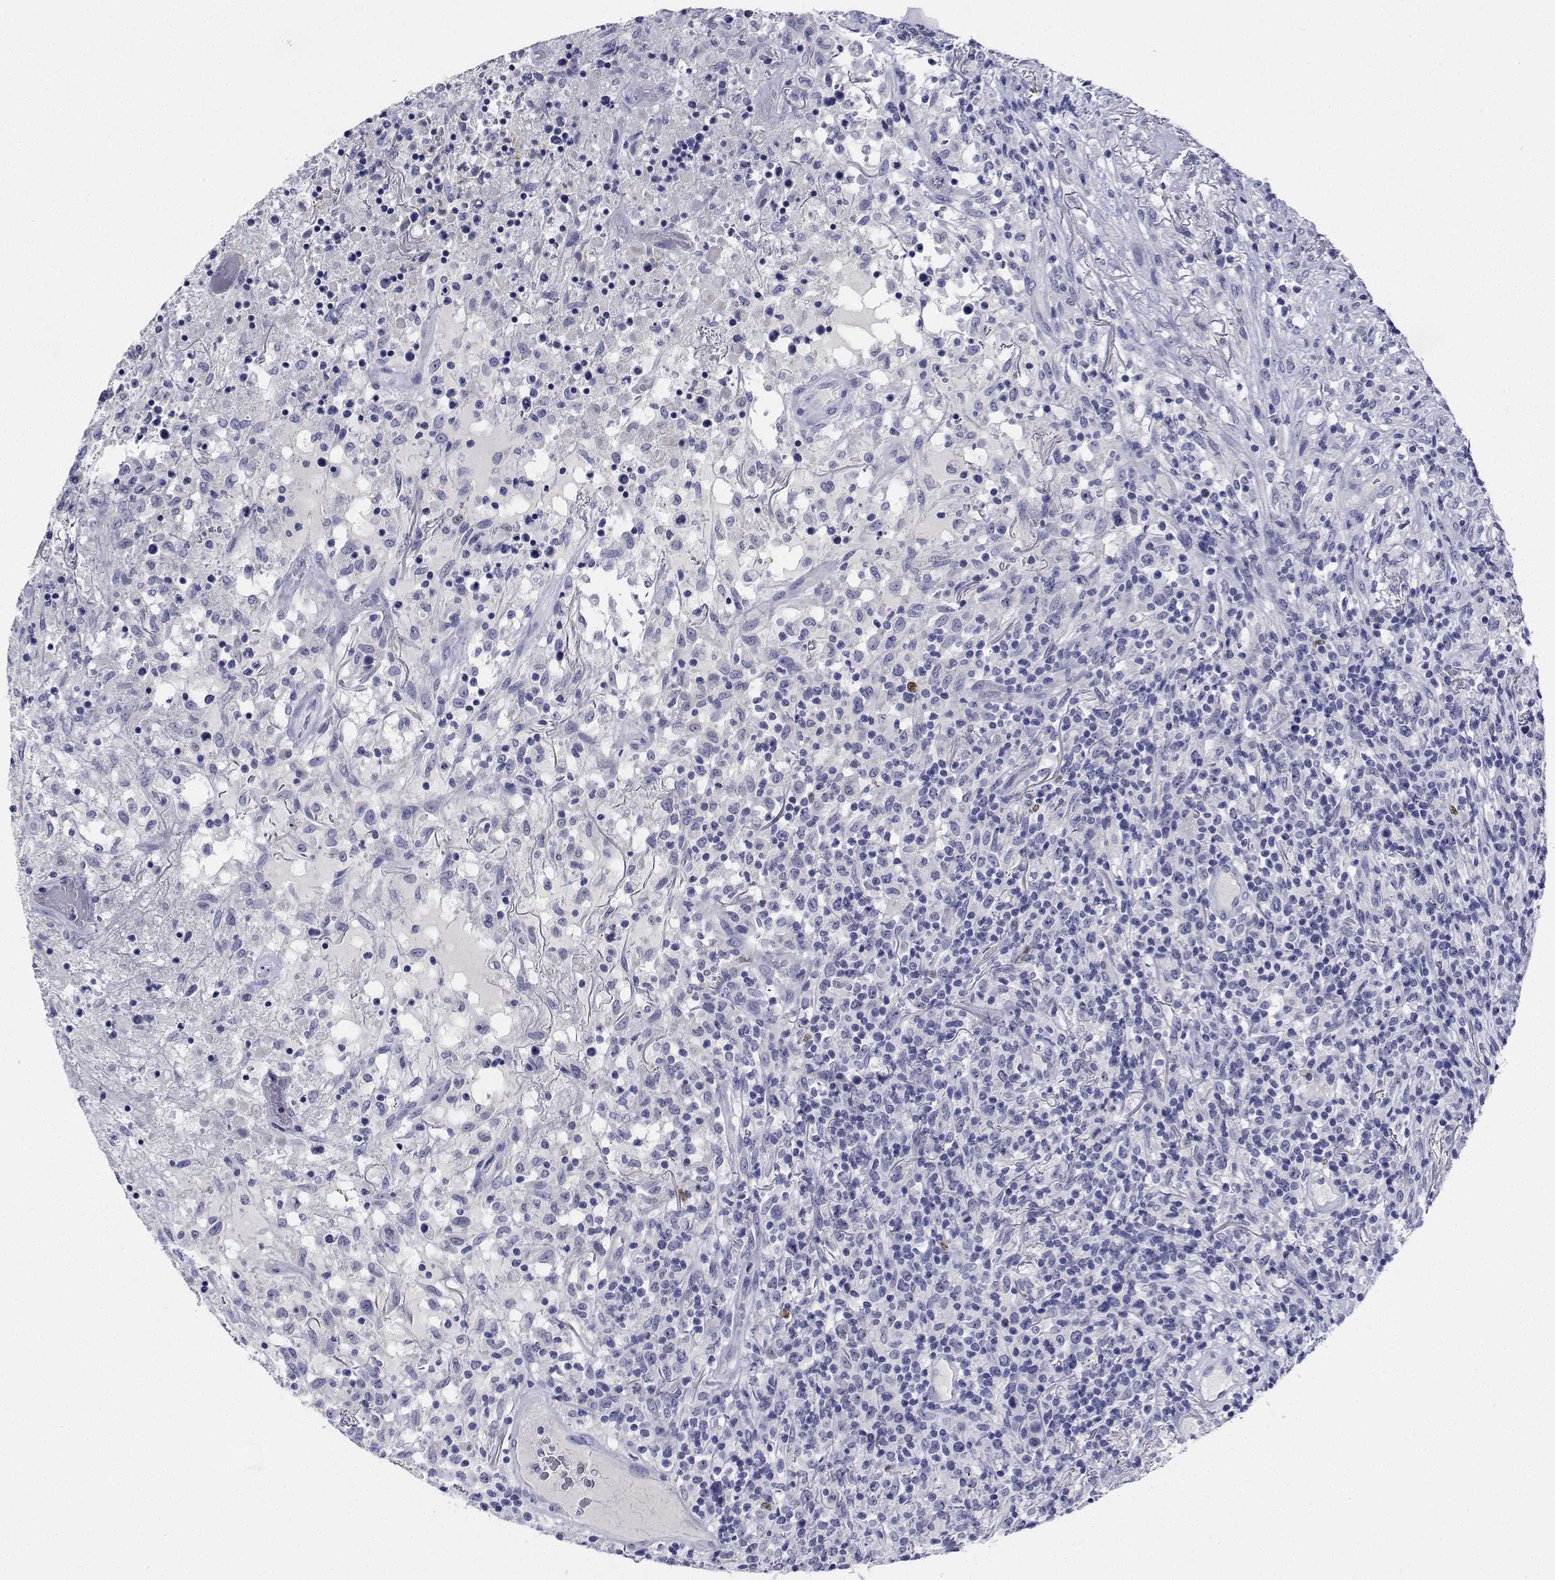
{"staining": {"intensity": "negative", "quantity": "none", "location": "none"}, "tissue": "lymphoma", "cell_type": "Tumor cells", "image_type": "cancer", "snomed": [{"axis": "morphology", "description": "Malignant lymphoma, non-Hodgkin's type, High grade"}, {"axis": "topography", "description": "Lung"}], "caption": "IHC image of lymphoma stained for a protein (brown), which shows no staining in tumor cells.", "gene": "PLXNA4", "patient": {"sex": "male", "age": 79}}